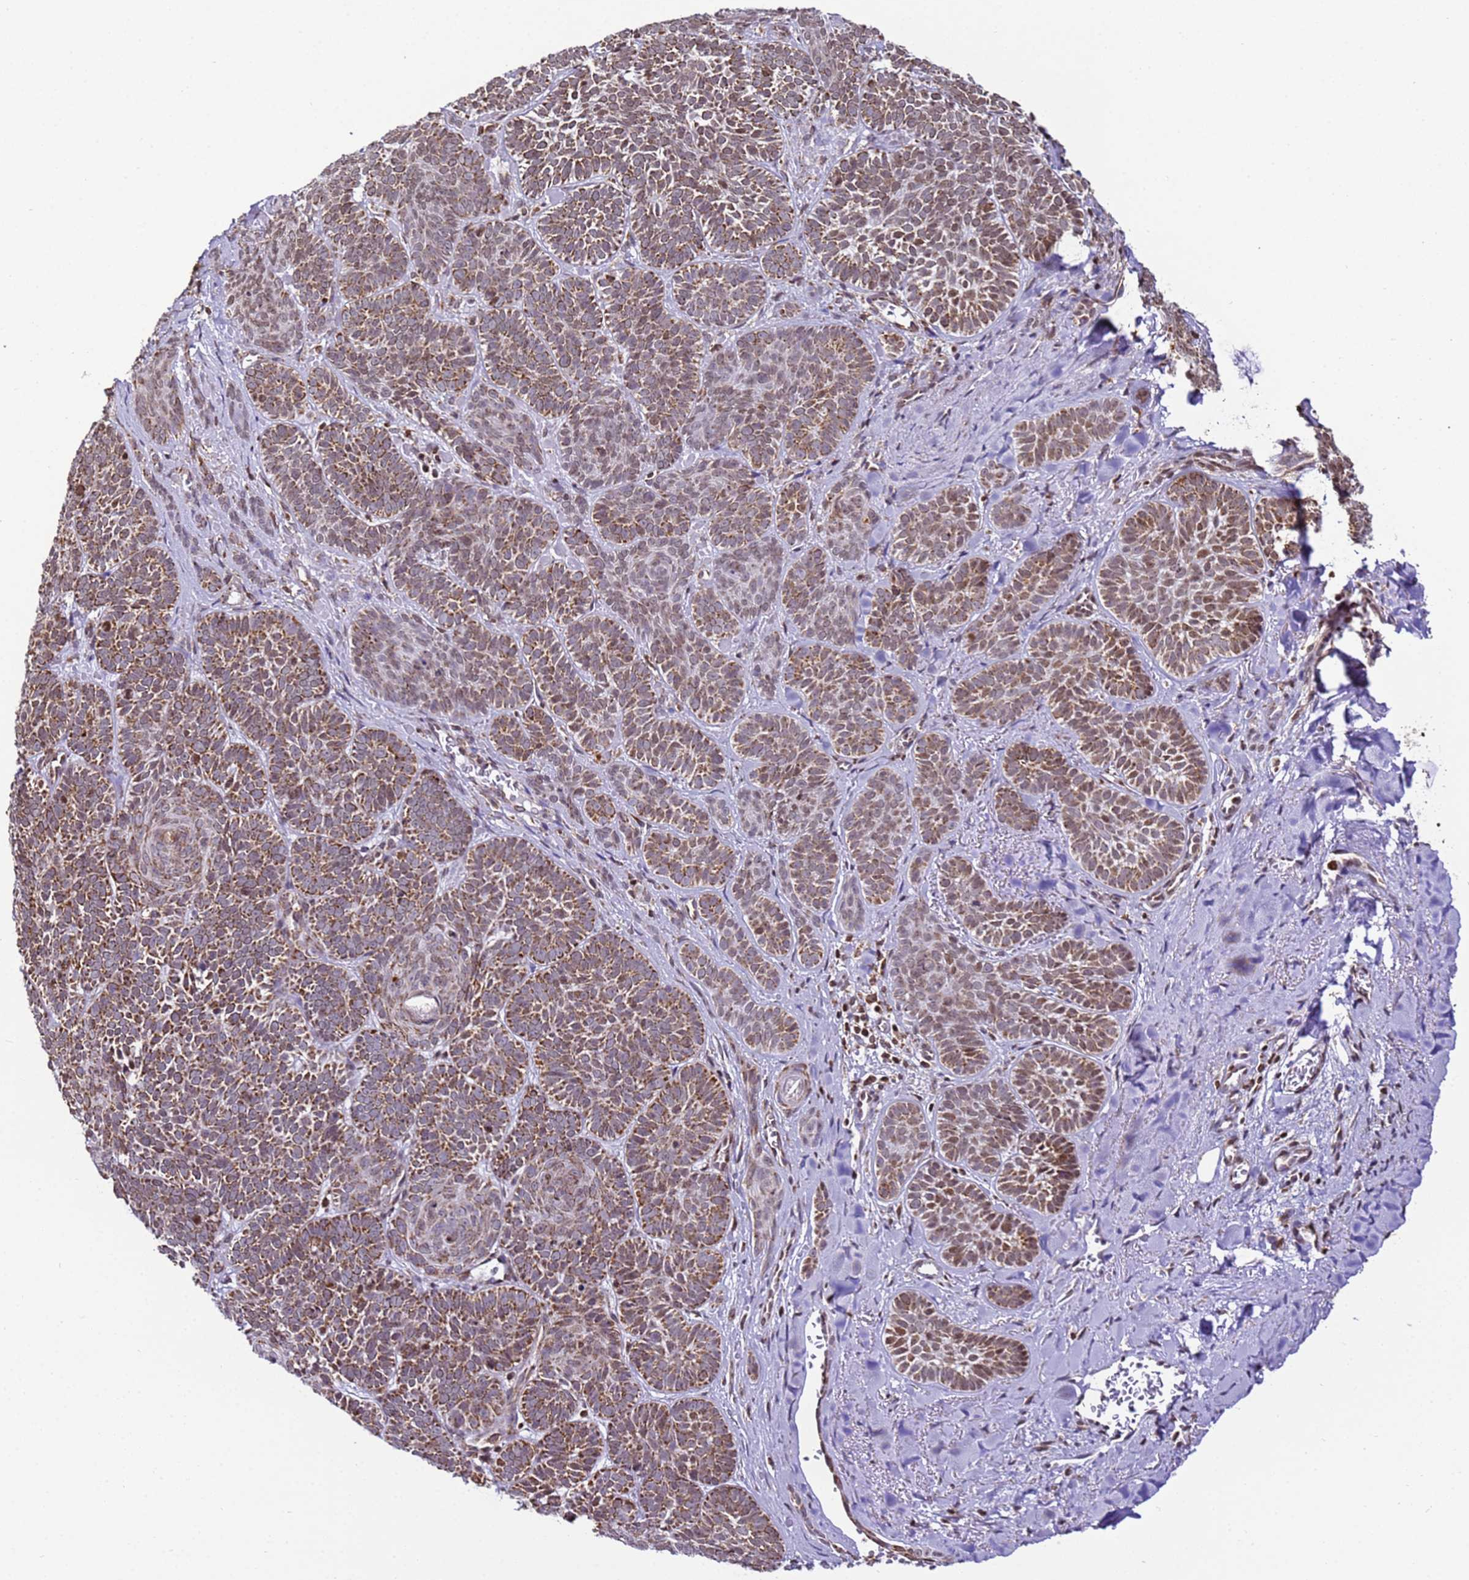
{"staining": {"intensity": "moderate", "quantity": "25%-75%", "location": "cytoplasmic/membranous"}, "tissue": "skin cancer", "cell_type": "Tumor cells", "image_type": "cancer", "snomed": [{"axis": "morphology", "description": "Basal cell carcinoma"}, {"axis": "topography", "description": "Skin"}], "caption": "Tumor cells reveal medium levels of moderate cytoplasmic/membranous positivity in about 25%-75% of cells in human basal cell carcinoma (skin).", "gene": "HSPE1", "patient": {"sex": "male", "age": 85}}